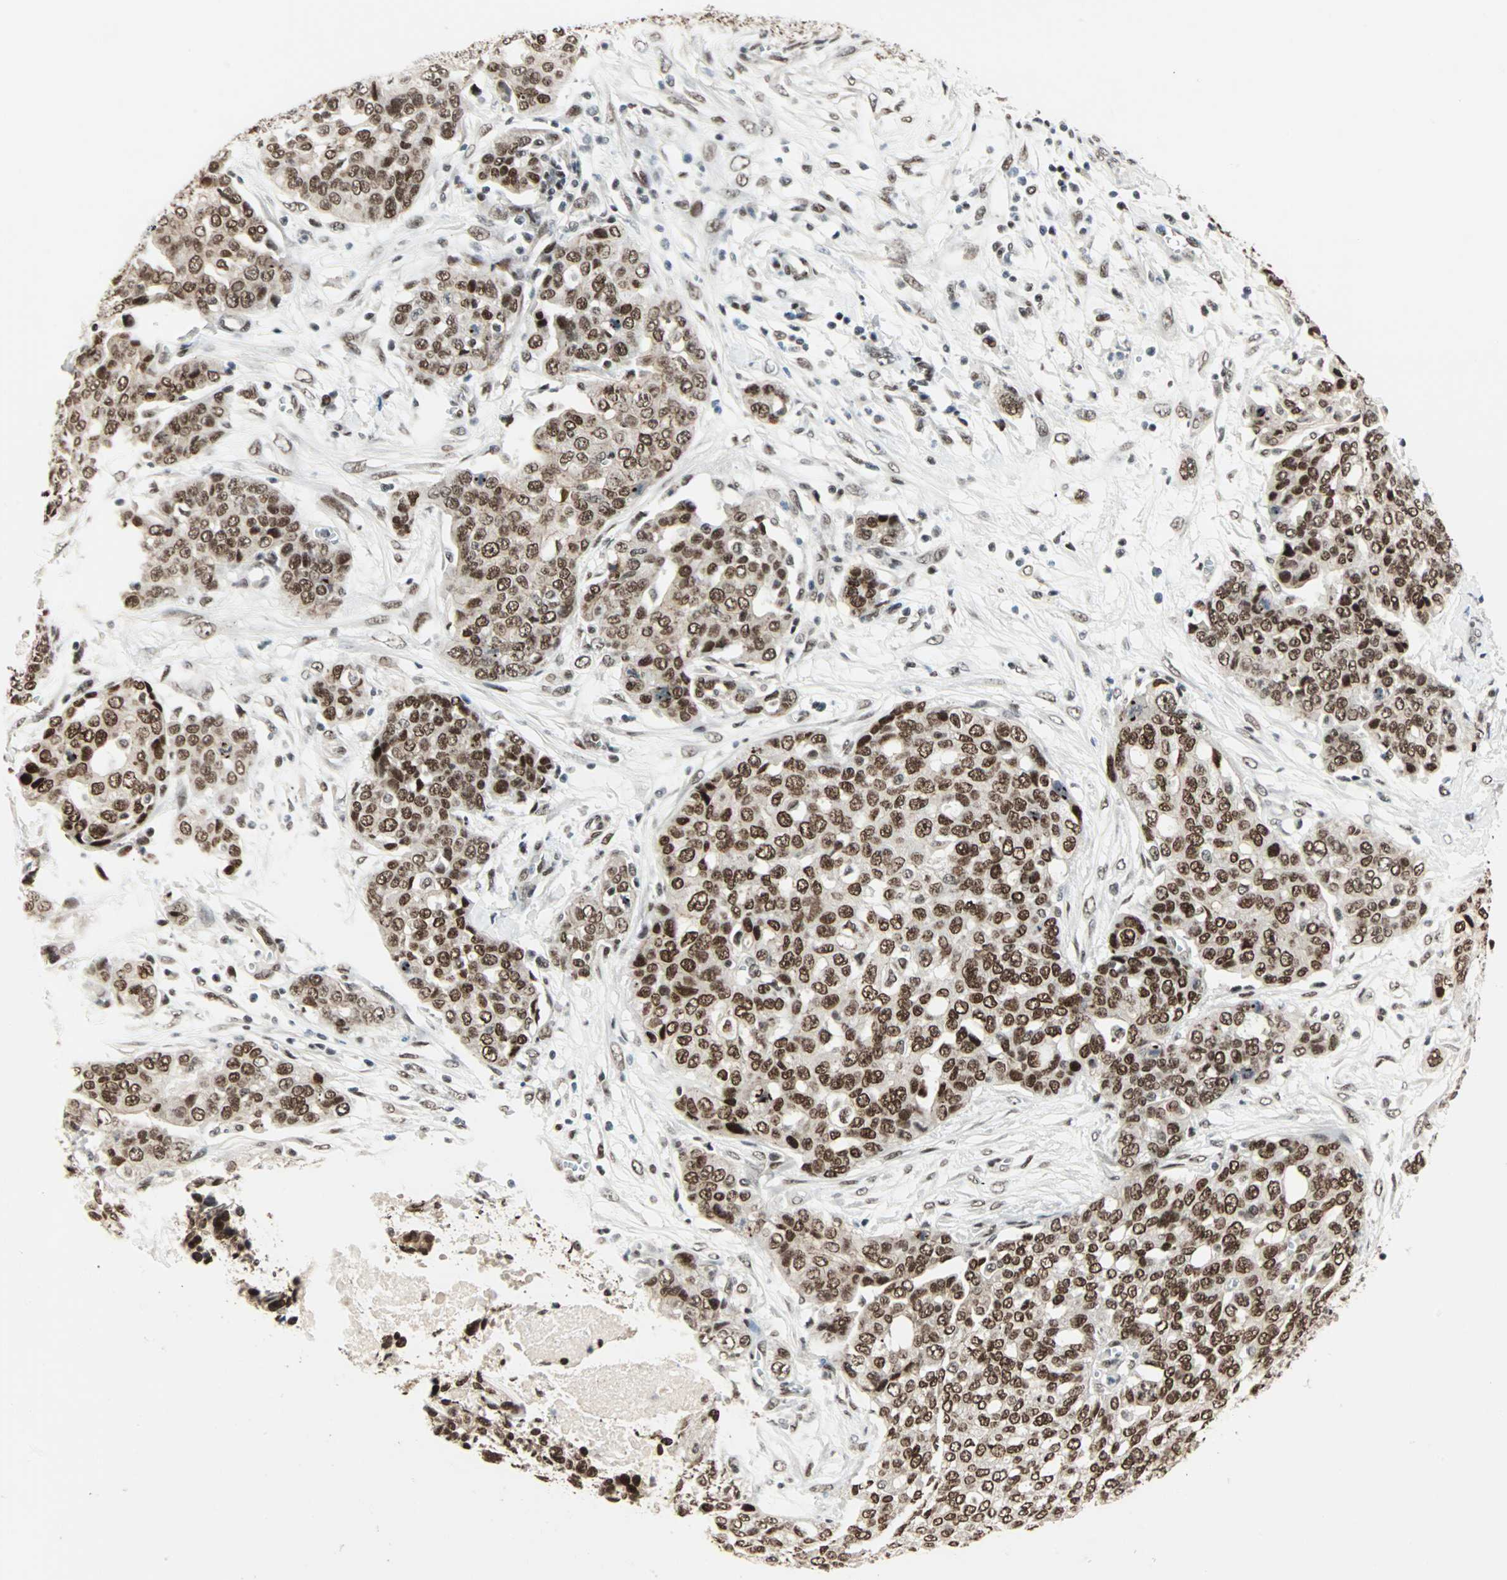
{"staining": {"intensity": "strong", "quantity": ">75%", "location": "nuclear"}, "tissue": "ovarian cancer", "cell_type": "Tumor cells", "image_type": "cancer", "snomed": [{"axis": "morphology", "description": "Cystadenocarcinoma, serous, NOS"}, {"axis": "topography", "description": "Soft tissue"}, {"axis": "topography", "description": "Ovary"}], "caption": "IHC micrograph of human serous cystadenocarcinoma (ovarian) stained for a protein (brown), which shows high levels of strong nuclear positivity in approximately >75% of tumor cells.", "gene": "BLM", "patient": {"sex": "female", "age": 57}}